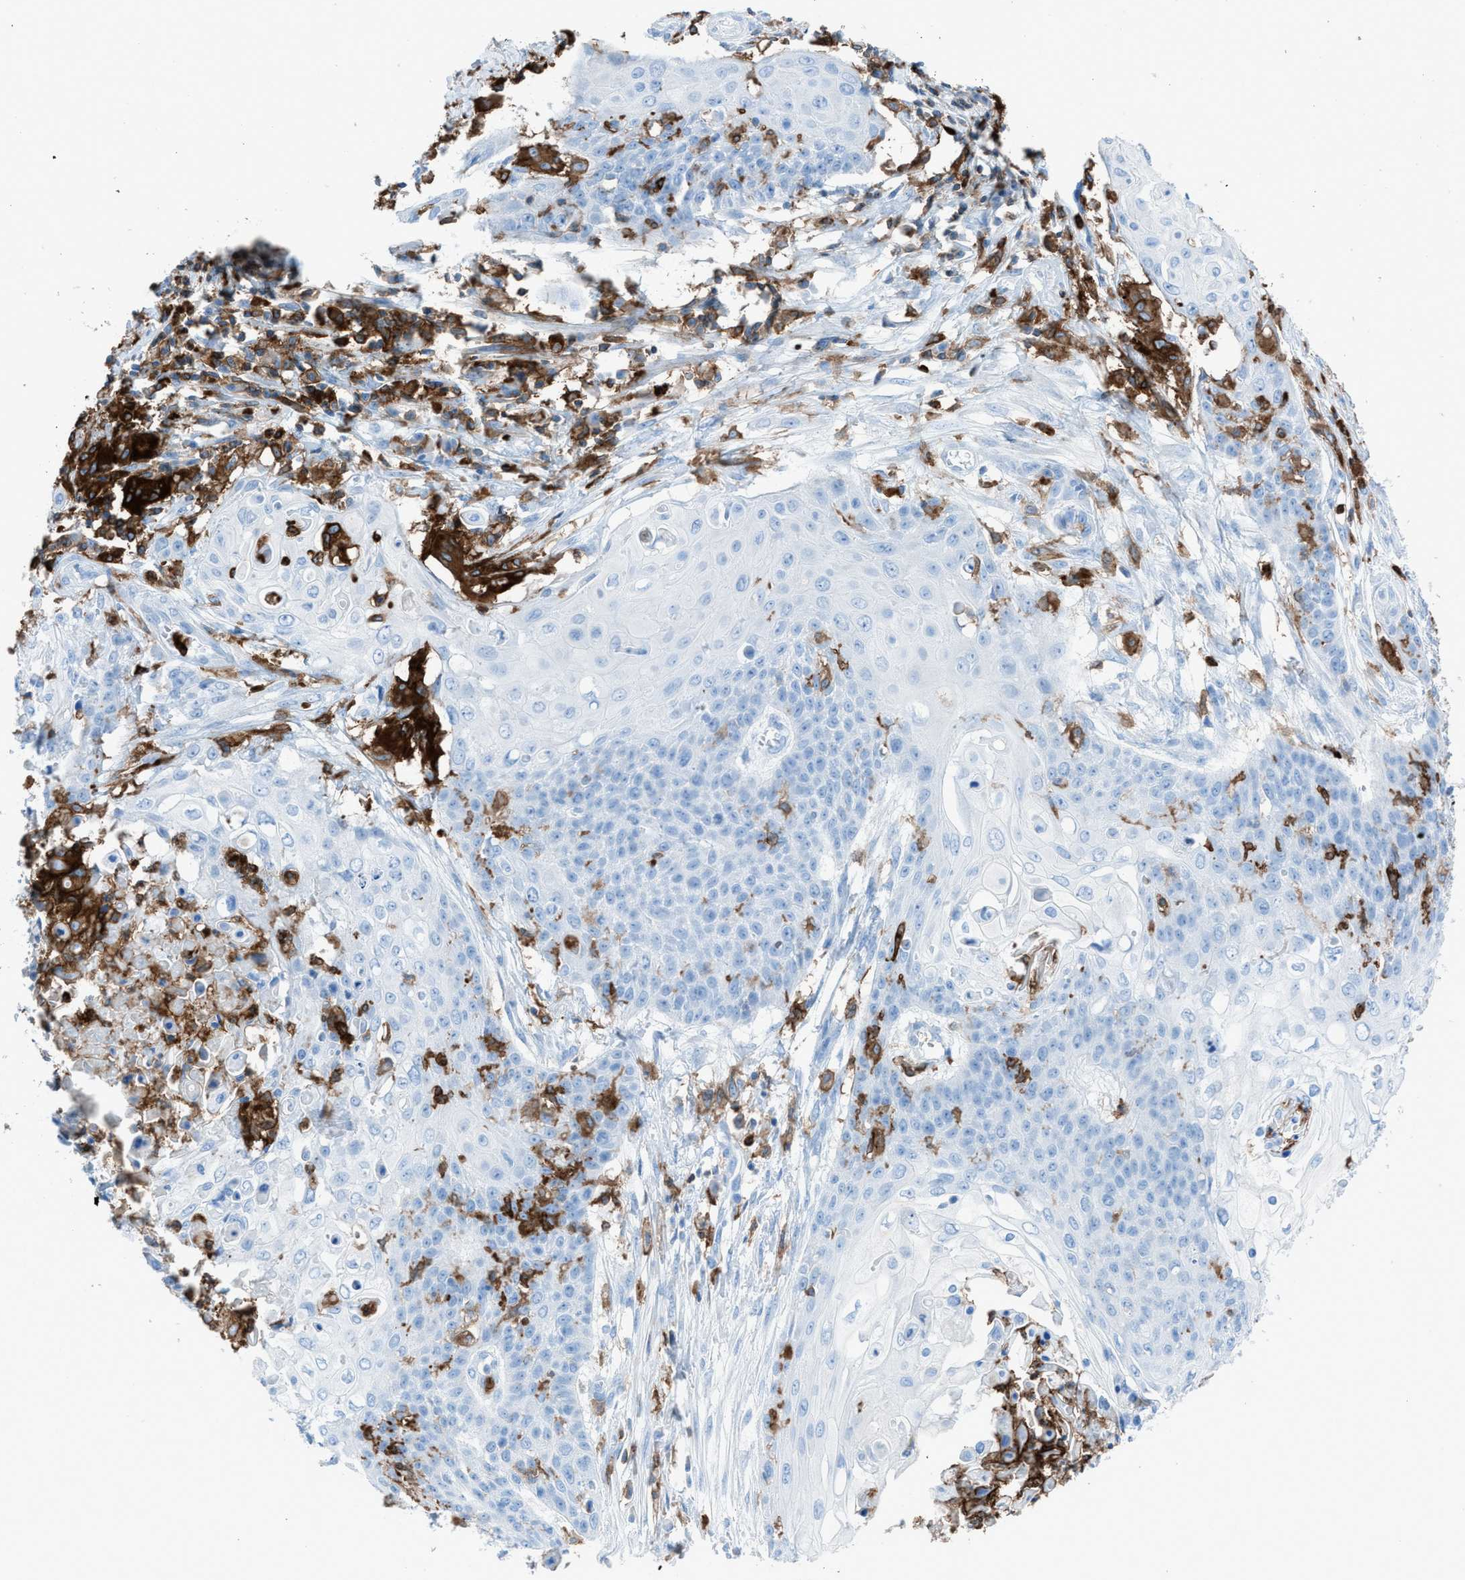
{"staining": {"intensity": "negative", "quantity": "none", "location": "none"}, "tissue": "cervical cancer", "cell_type": "Tumor cells", "image_type": "cancer", "snomed": [{"axis": "morphology", "description": "Squamous cell carcinoma, NOS"}, {"axis": "topography", "description": "Cervix"}], "caption": "Tumor cells show no significant protein expression in squamous cell carcinoma (cervical).", "gene": "ITGB2", "patient": {"sex": "female", "age": 39}}